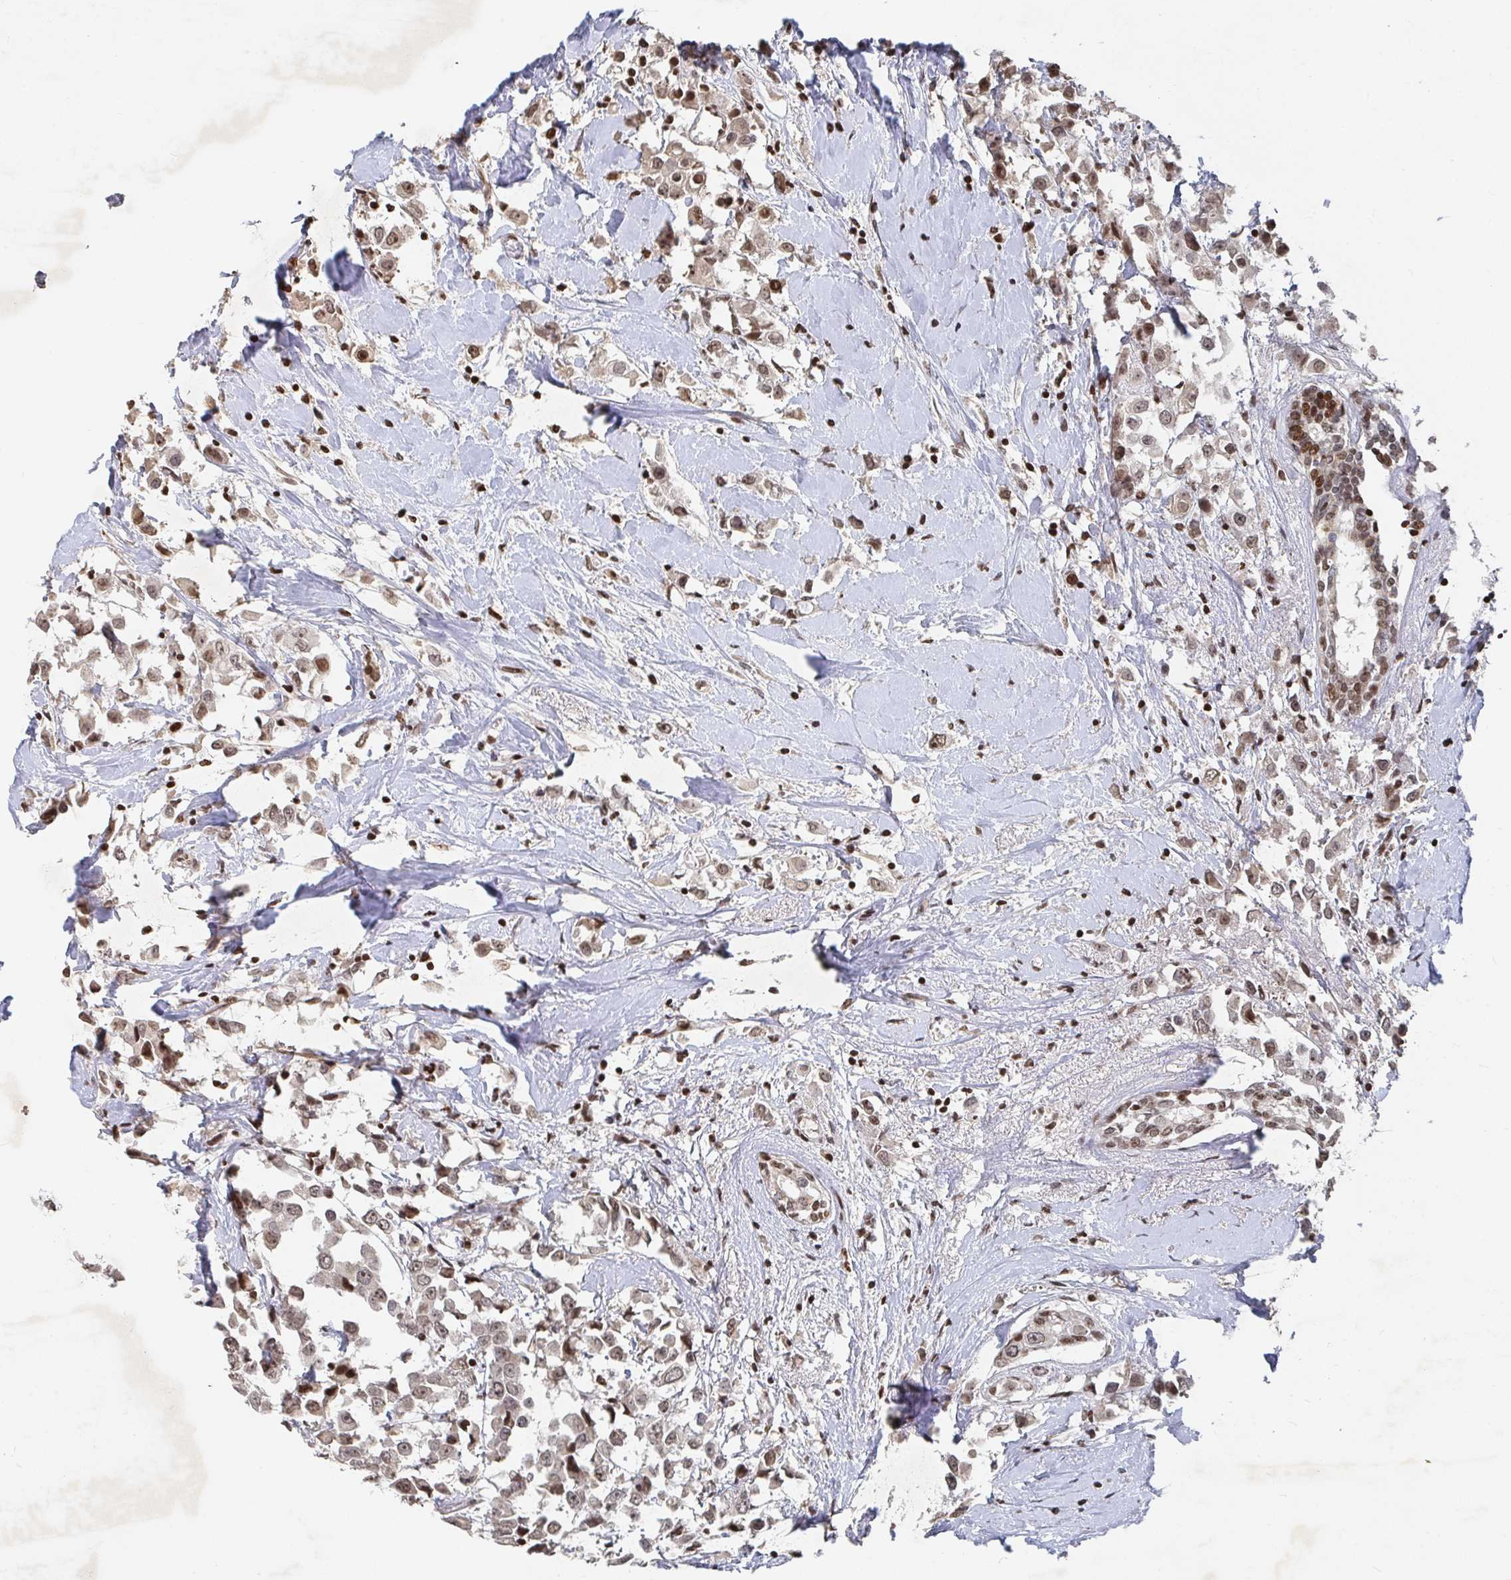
{"staining": {"intensity": "moderate", "quantity": ">75%", "location": "nuclear"}, "tissue": "breast cancer", "cell_type": "Tumor cells", "image_type": "cancer", "snomed": [{"axis": "morphology", "description": "Duct carcinoma"}, {"axis": "topography", "description": "Breast"}], "caption": "Brown immunohistochemical staining in breast cancer exhibits moderate nuclear positivity in about >75% of tumor cells.", "gene": "ZDHHC12", "patient": {"sex": "female", "age": 61}}